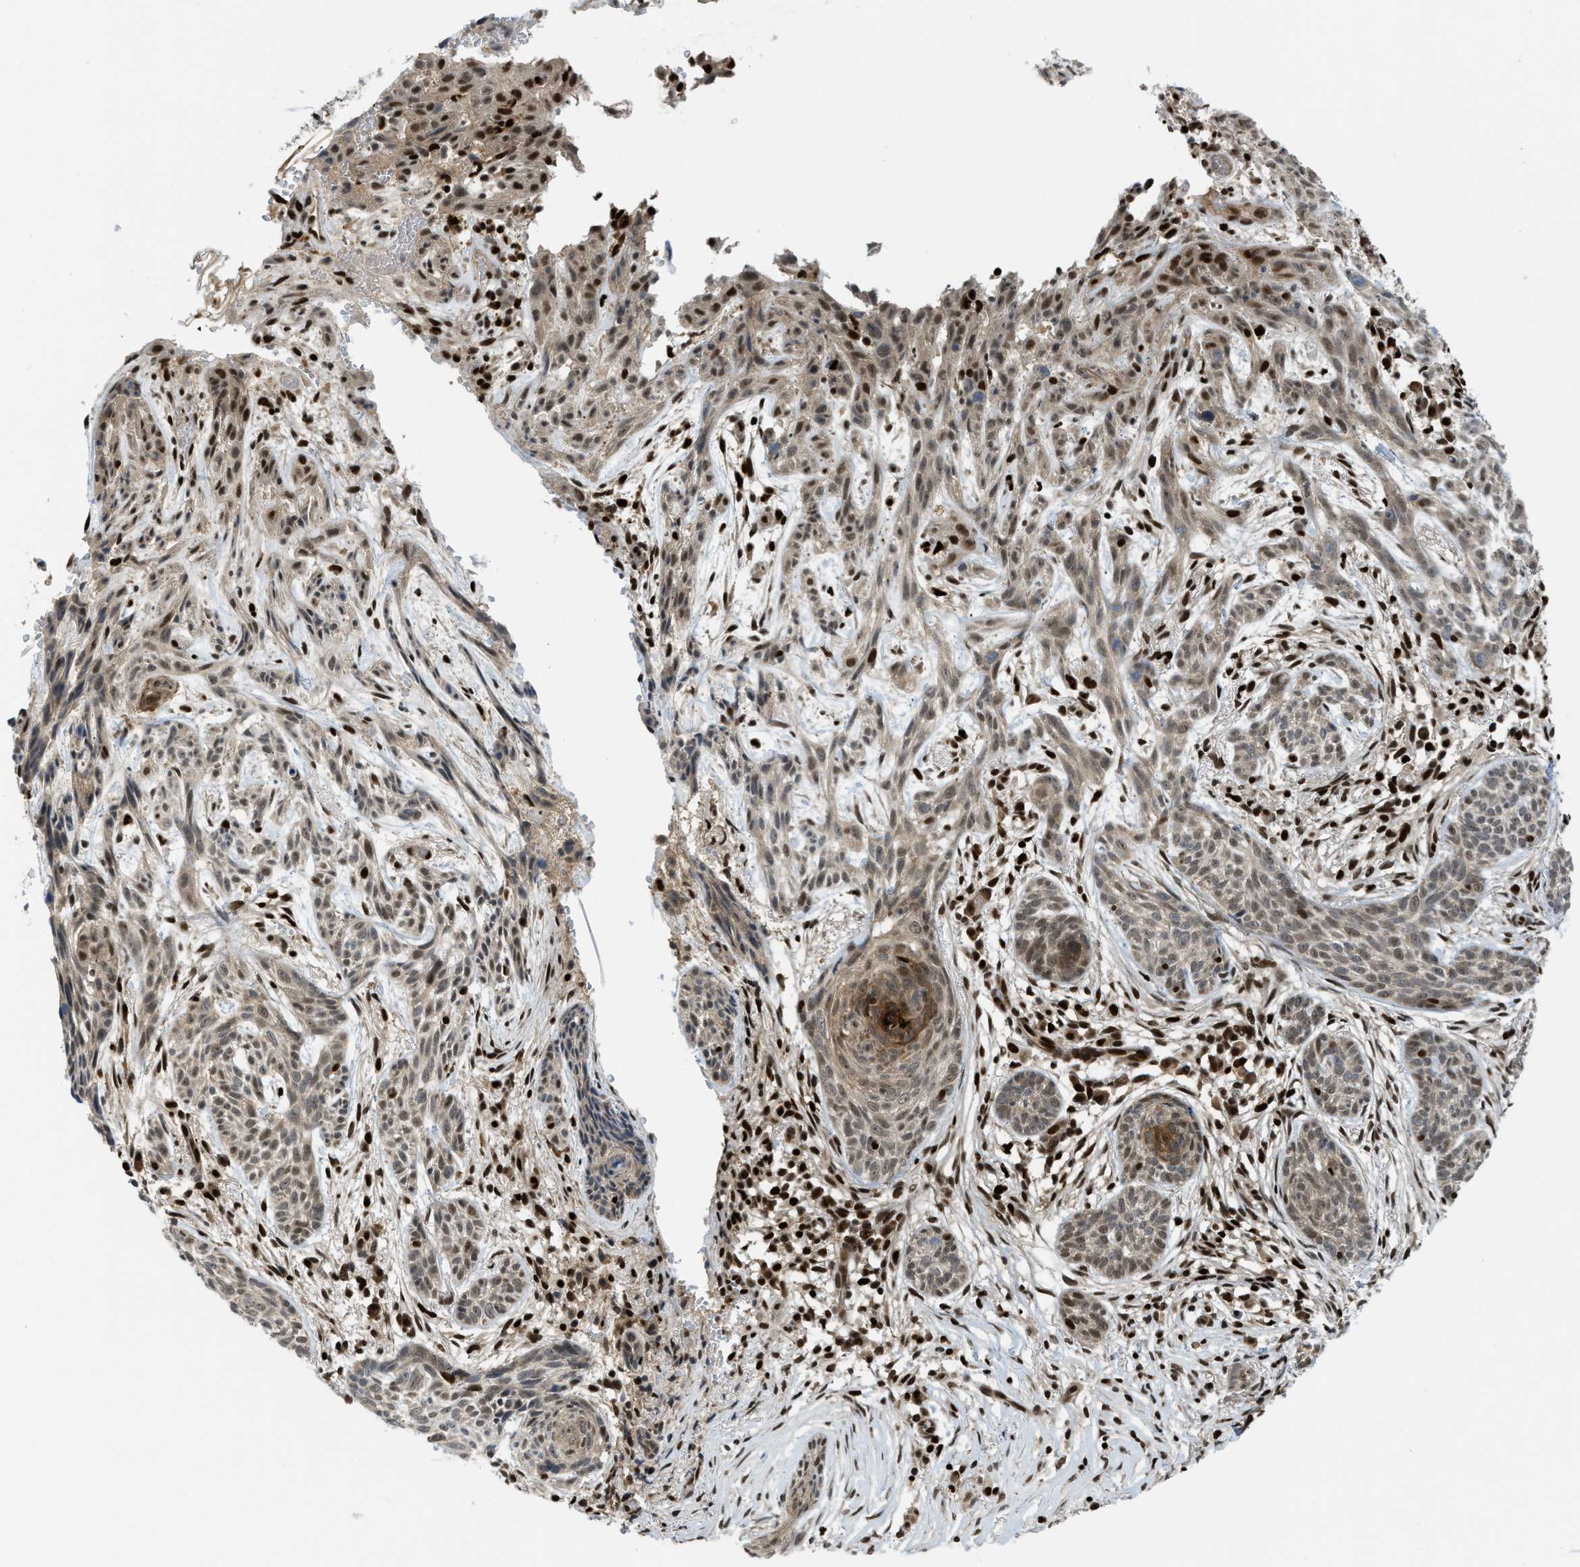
{"staining": {"intensity": "moderate", "quantity": ">75%", "location": "cytoplasmic/membranous,nuclear"}, "tissue": "skin cancer", "cell_type": "Tumor cells", "image_type": "cancer", "snomed": [{"axis": "morphology", "description": "Basal cell carcinoma"}, {"axis": "topography", "description": "Skin"}], "caption": "The immunohistochemical stain shows moderate cytoplasmic/membranous and nuclear staining in tumor cells of basal cell carcinoma (skin) tissue.", "gene": "RFX5", "patient": {"sex": "female", "age": 59}}